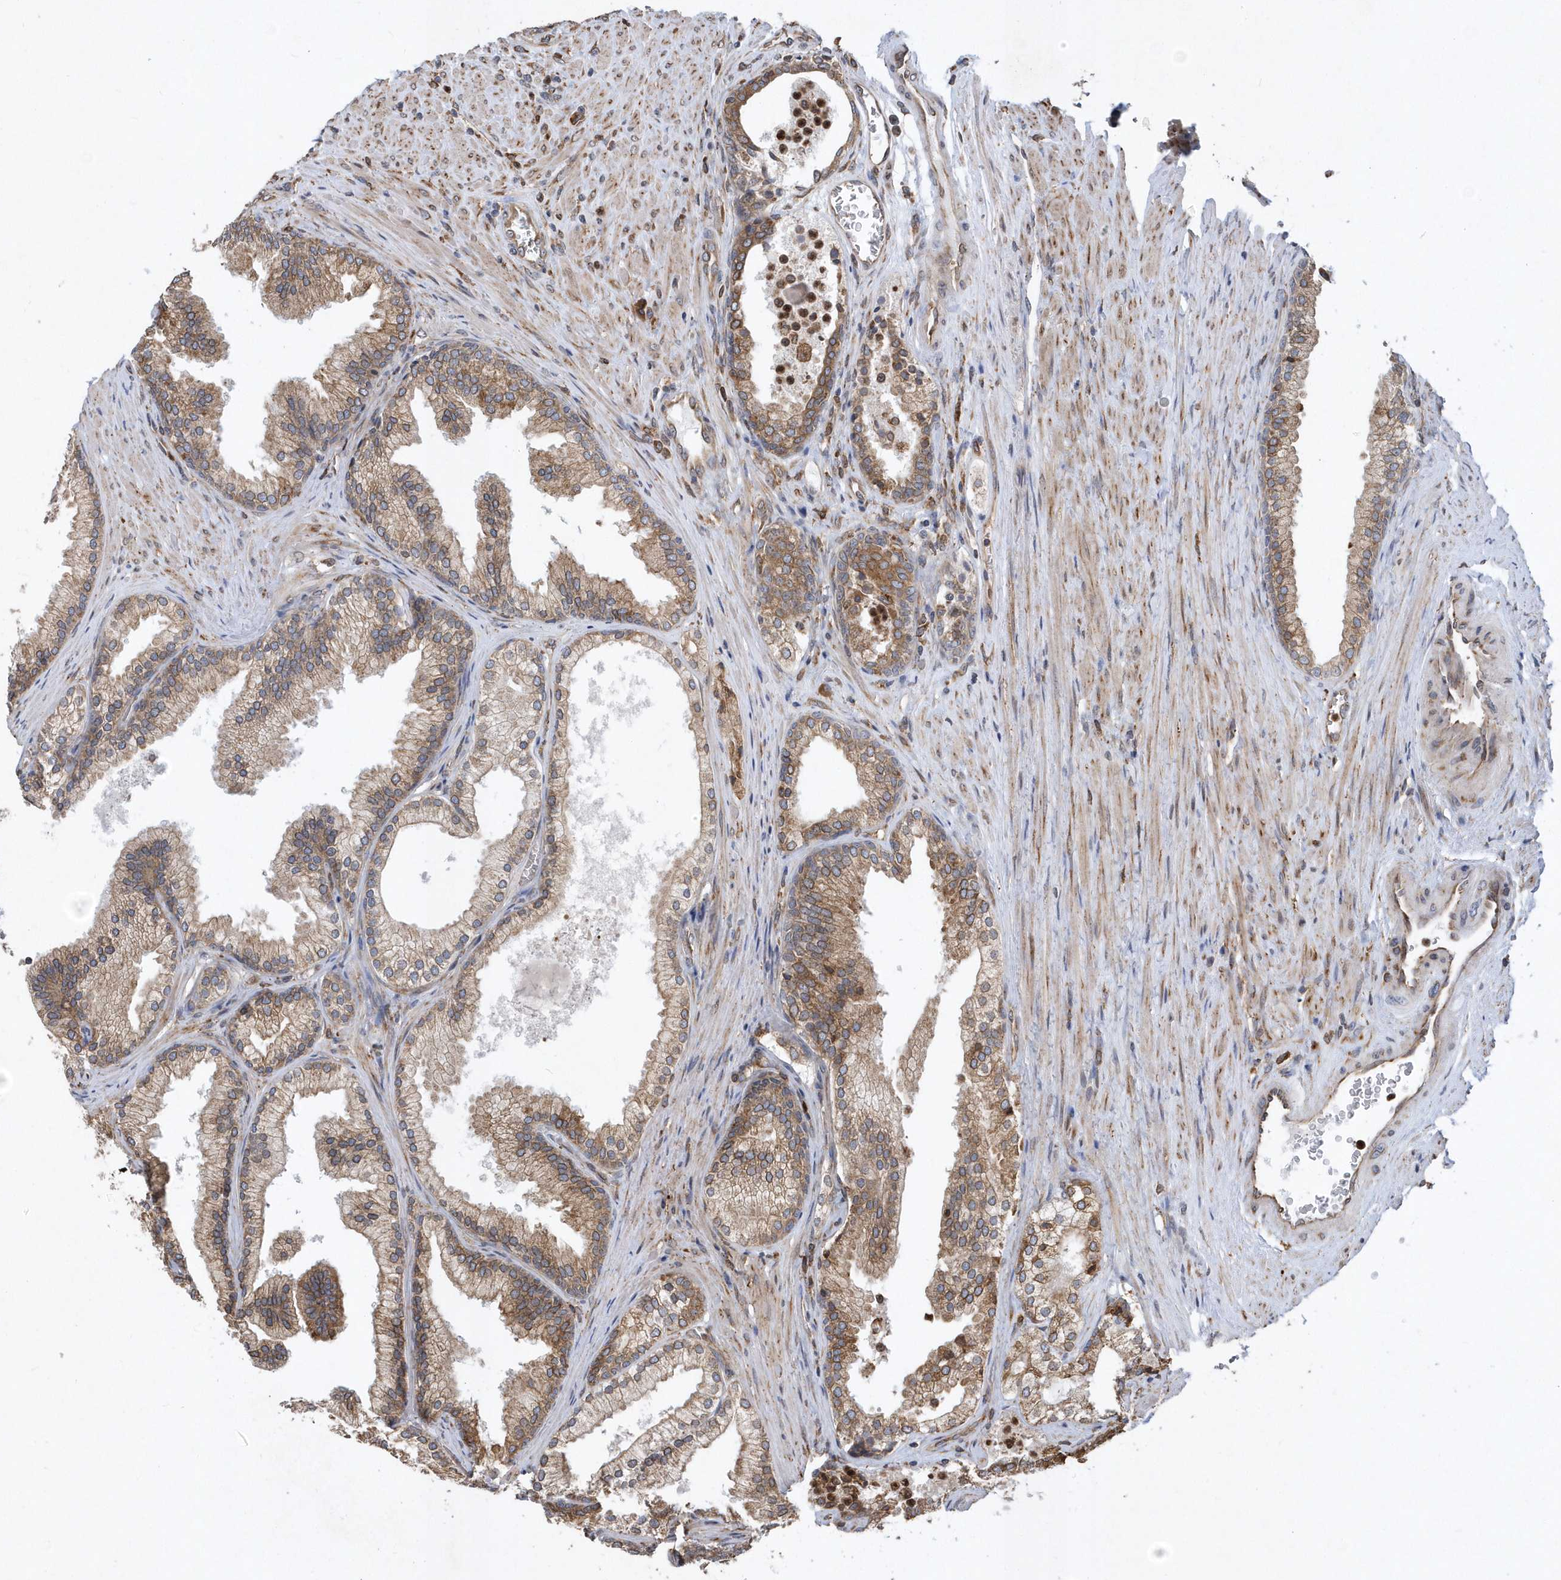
{"staining": {"intensity": "moderate", "quantity": ">75%", "location": "cytoplasmic/membranous"}, "tissue": "prostate", "cell_type": "Glandular cells", "image_type": "normal", "snomed": [{"axis": "morphology", "description": "Normal tissue, NOS"}, {"axis": "topography", "description": "Prostate"}], "caption": "Immunohistochemistry of unremarkable human prostate displays medium levels of moderate cytoplasmic/membranous positivity in approximately >75% of glandular cells.", "gene": "VAMP7", "patient": {"sex": "male", "age": 76}}